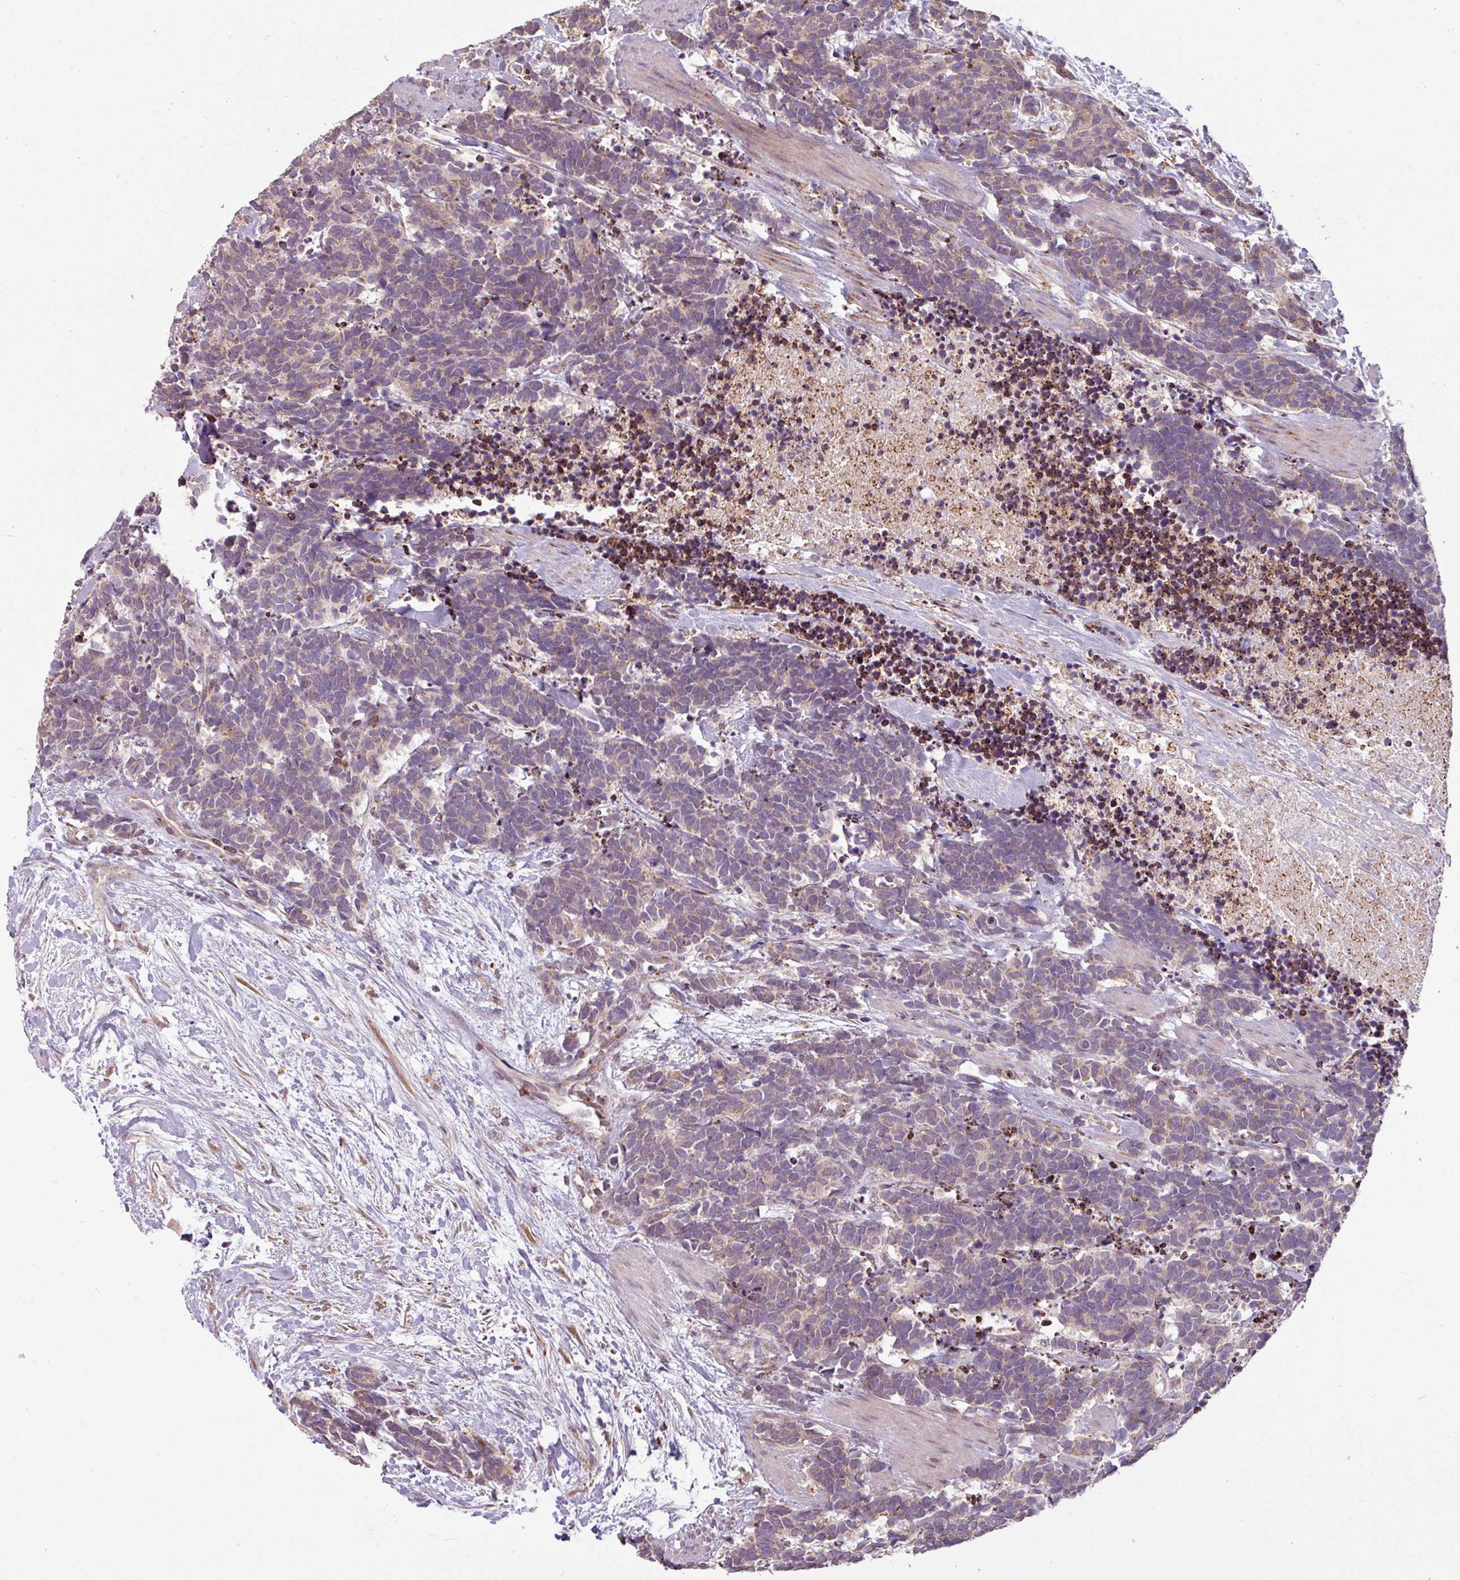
{"staining": {"intensity": "weak", "quantity": "25%-75%", "location": "cytoplasmic/membranous"}, "tissue": "carcinoid", "cell_type": "Tumor cells", "image_type": "cancer", "snomed": [{"axis": "morphology", "description": "Carcinoma, NOS"}, {"axis": "morphology", "description": "Carcinoid, malignant, NOS"}, {"axis": "topography", "description": "Prostate"}], "caption": "An immunohistochemistry (IHC) image of tumor tissue is shown. Protein staining in brown highlights weak cytoplasmic/membranous positivity in carcinoid within tumor cells.", "gene": "MAGT1", "patient": {"sex": "male", "age": 57}}